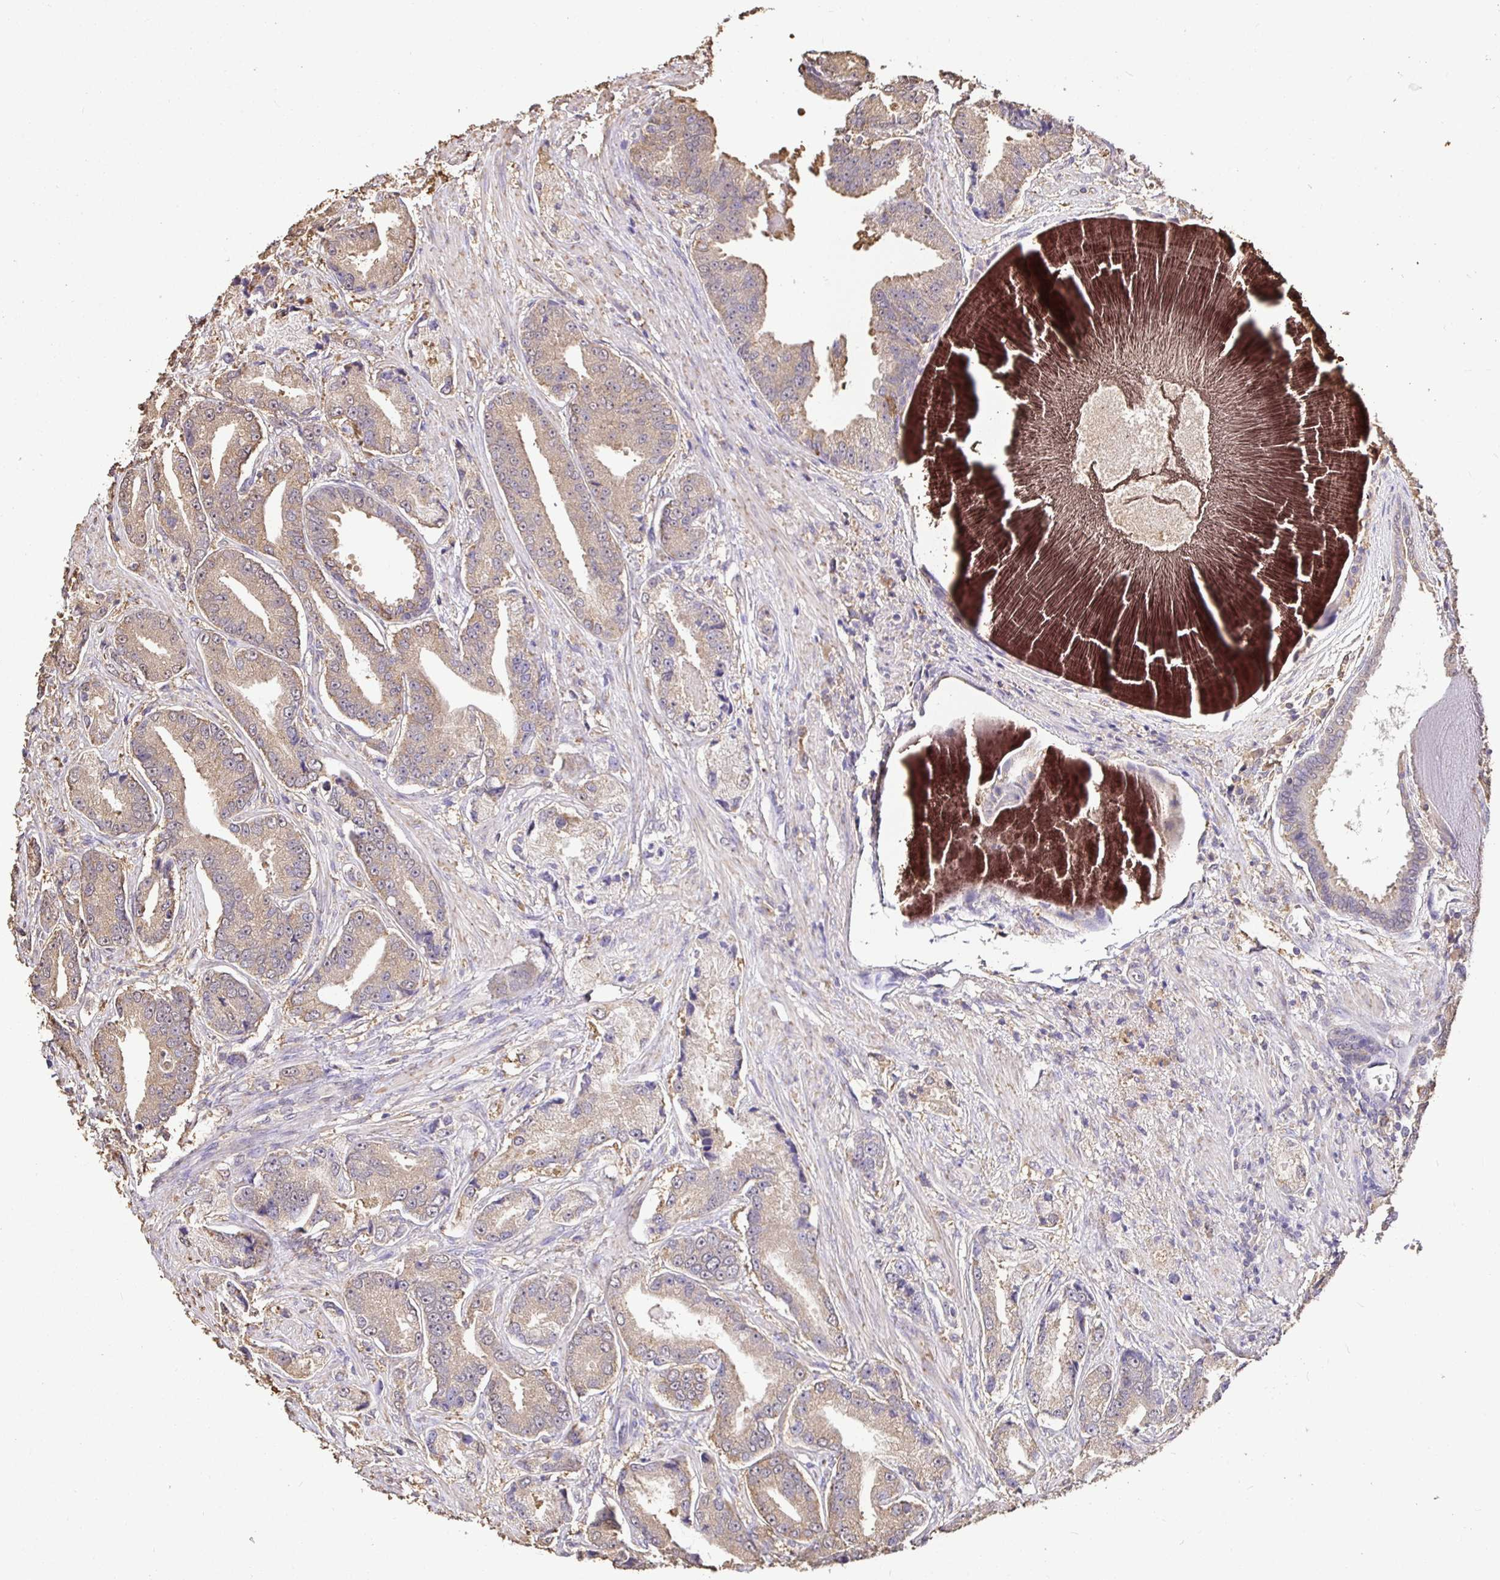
{"staining": {"intensity": "weak", "quantity": "25%-75%", "location": "cytoplasmic/membranous"}, "tissue": "prostate cancer", "cell_type": "Tumor cells", "image_type": "cancer", "snomed": [{"axis": "morphology", "description": "Adenocarcinoma, High grade"}, {"axis": "topography", "description": "Prostate and seminal vesicle, NOS"}], "caption": "Protein staining displays weak cytoplasmic/membranous staining in approximately 25%-75% of tumor cells in adenocarcinoma (high-grade) (prostate).", "gene": "MAPK8IP3", "patient": {"sex": "male", "age": 61}}